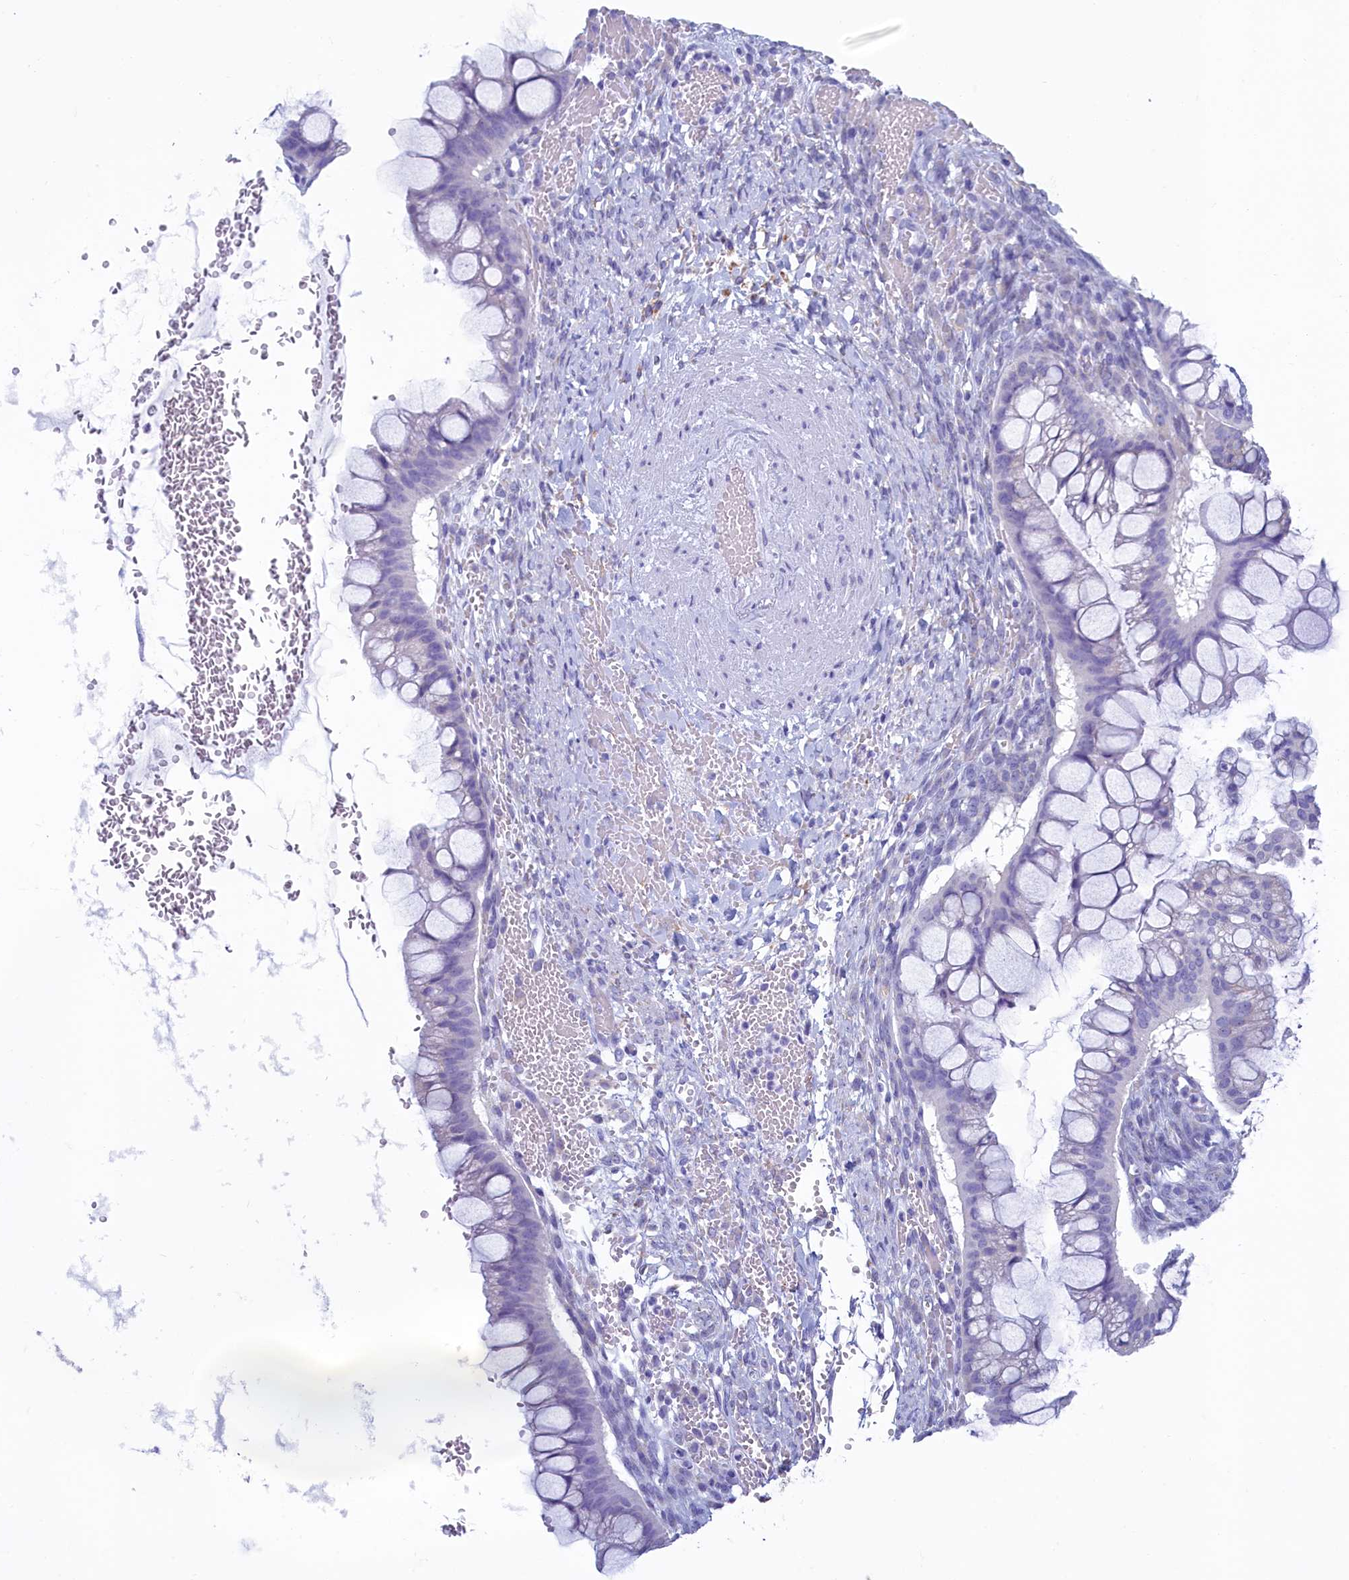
{"staining": {"intensity": "negative", "quantity": "none", "location": "none"}, "tissue": "ovarian cancer", "cell_type": "Tumor cells", "image_type": "cancer", "snomed": [{"axis": "morphology", "description": "Cystadenocarcinoma, mucinous, NOS"}, {"axis": "topography", "description": "Ovary"}], "caption": "High magnification brightfield microscopy of ovarian cancer (mucinous cystadenocarcinoma) stained with DAB (3,3'-diaminobenzidine) (brown) and counterstained with hematoxylin (blue): tumor cells show no significant positivity.", "gene": "SKA3", "patient": {"sex": "female", "age": 73}}